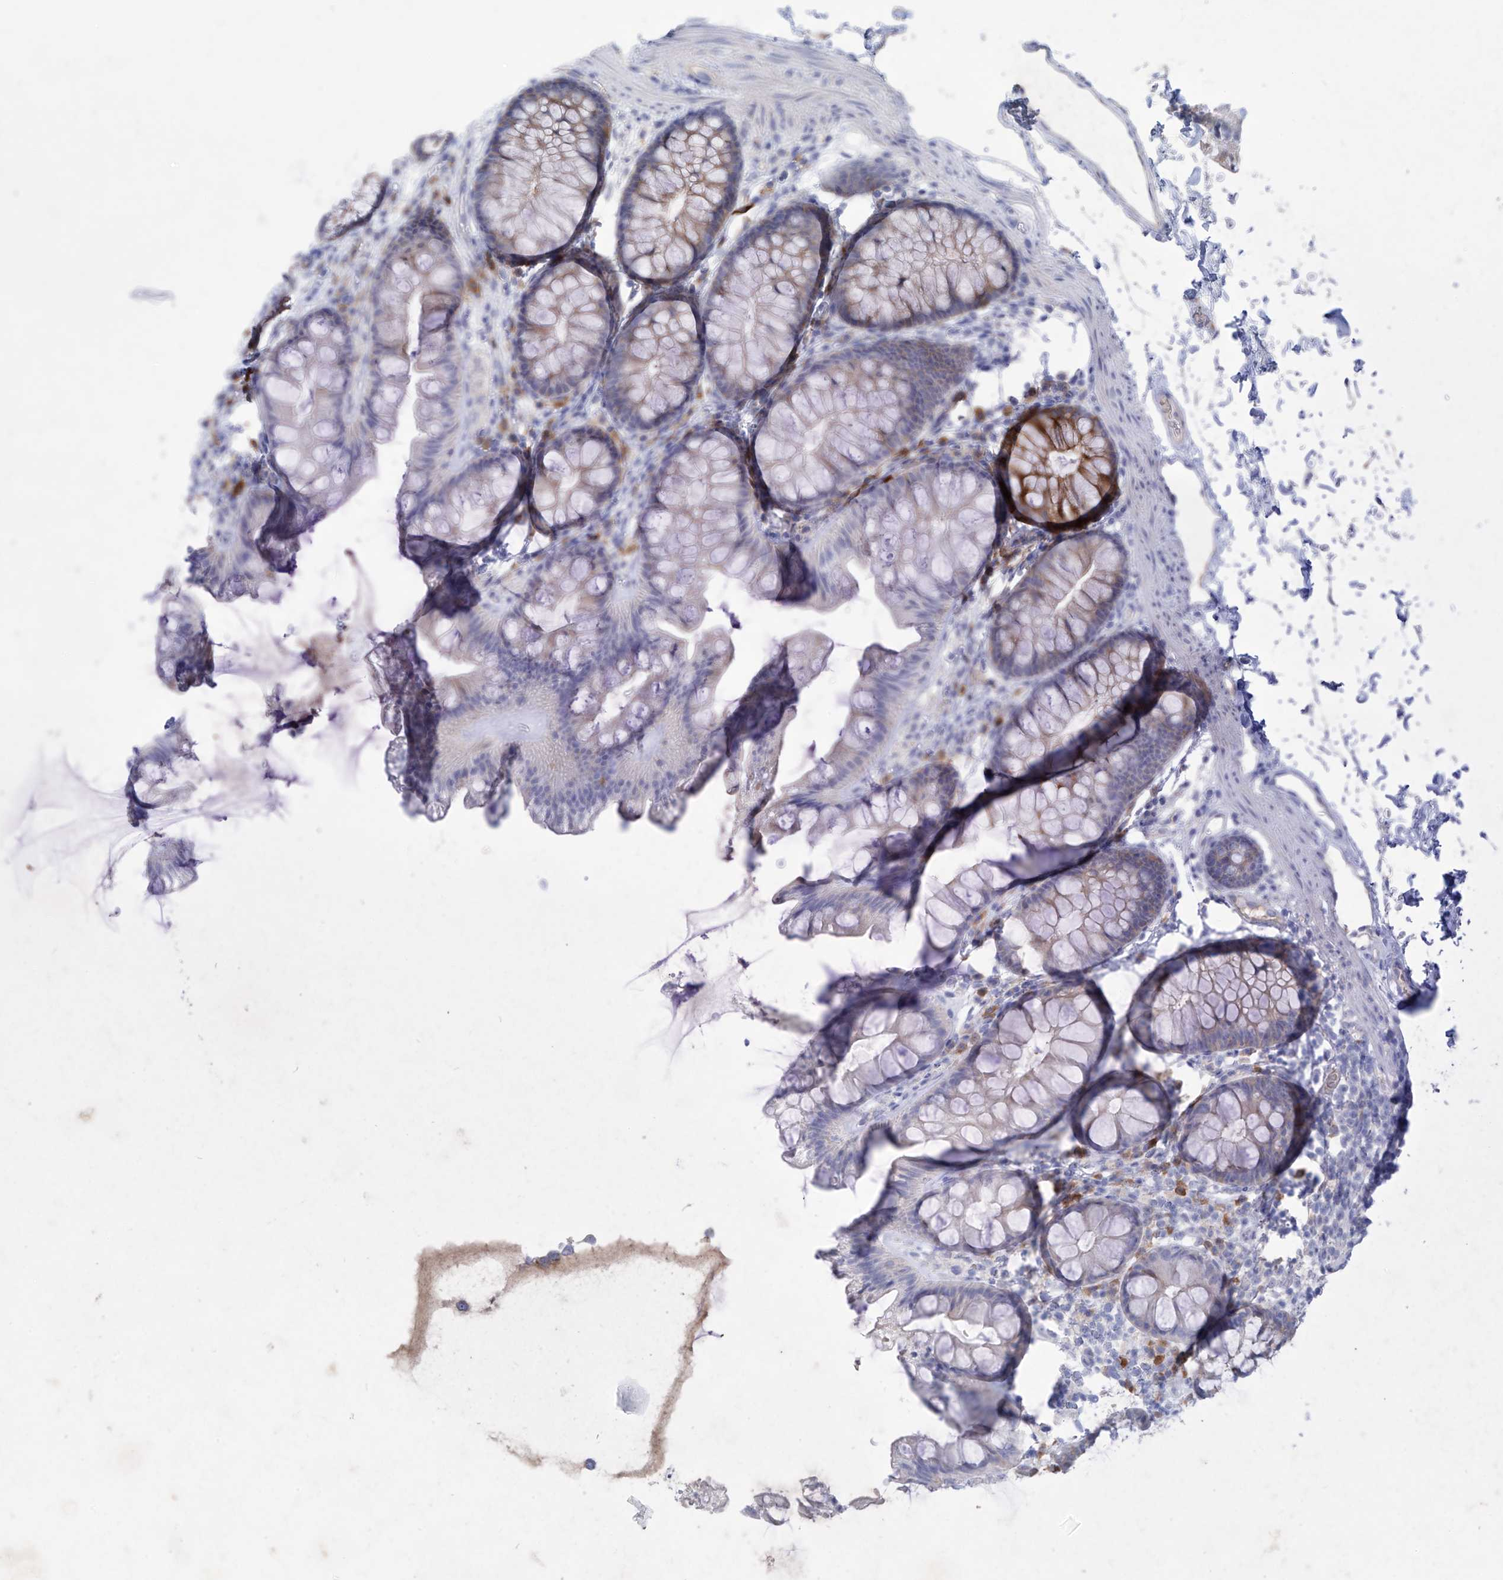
{"staining": {"intensity": "weak", "quantity": ">75%", "location": "cytoplasmic/membranous"}, "tissue": "colon", "cell_type": "Endothelial cells", "image_type": "normal", "snomed": [{"axis": "morphology", "description": "Normal tissue, NOS"}, {"axis": "topography", "description": "Colon"}], "caption": "Brown immunohistochemical staining in unremarkable colon exhibits weak cytoplasmic/membranous staining in about >75% of endothelial cells. (IHC, brightfield microscopy, high magnification).", "gene": "ASNS", "patient": {"sex": "female", "age": 62}}